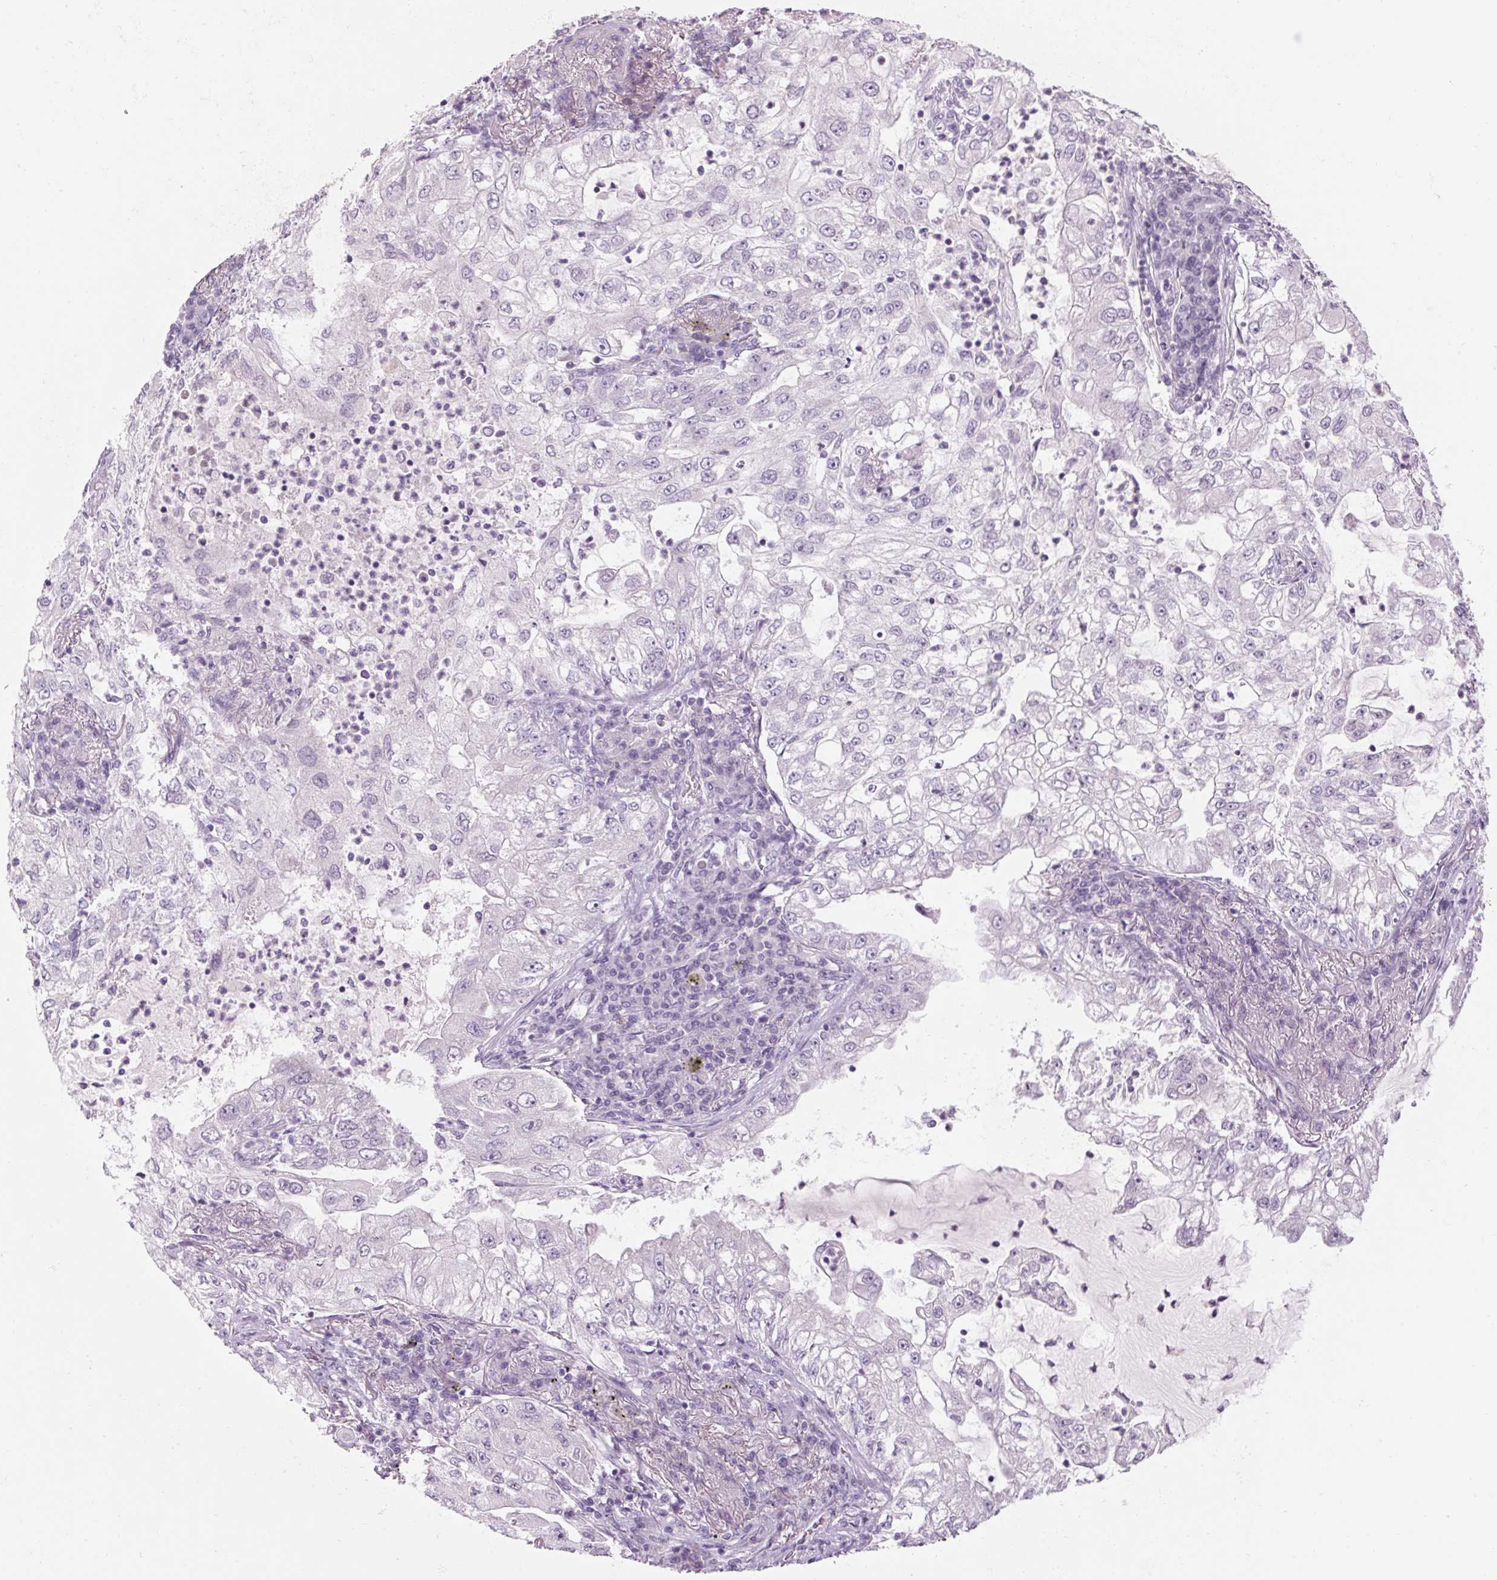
{"staining": {"intensity": "negative", "quantity": "none", "location": "none"}, "tissue": "lung cancer", "cell_type": "Tumor cells", "image_type": "cancer", "snomed": [{"axis": "morphology", "description": "Adenocarcinoma, NOS"}, {"axis": "topography", "description": "Lung"}], "caption": "The immunohistochemistry photomicrograph has no significant staining in tumor cells of lung cancer (adenocarcinoma) tissue.", "gene": "RPTN", "patient": {"sex": "female", "age": 73}}